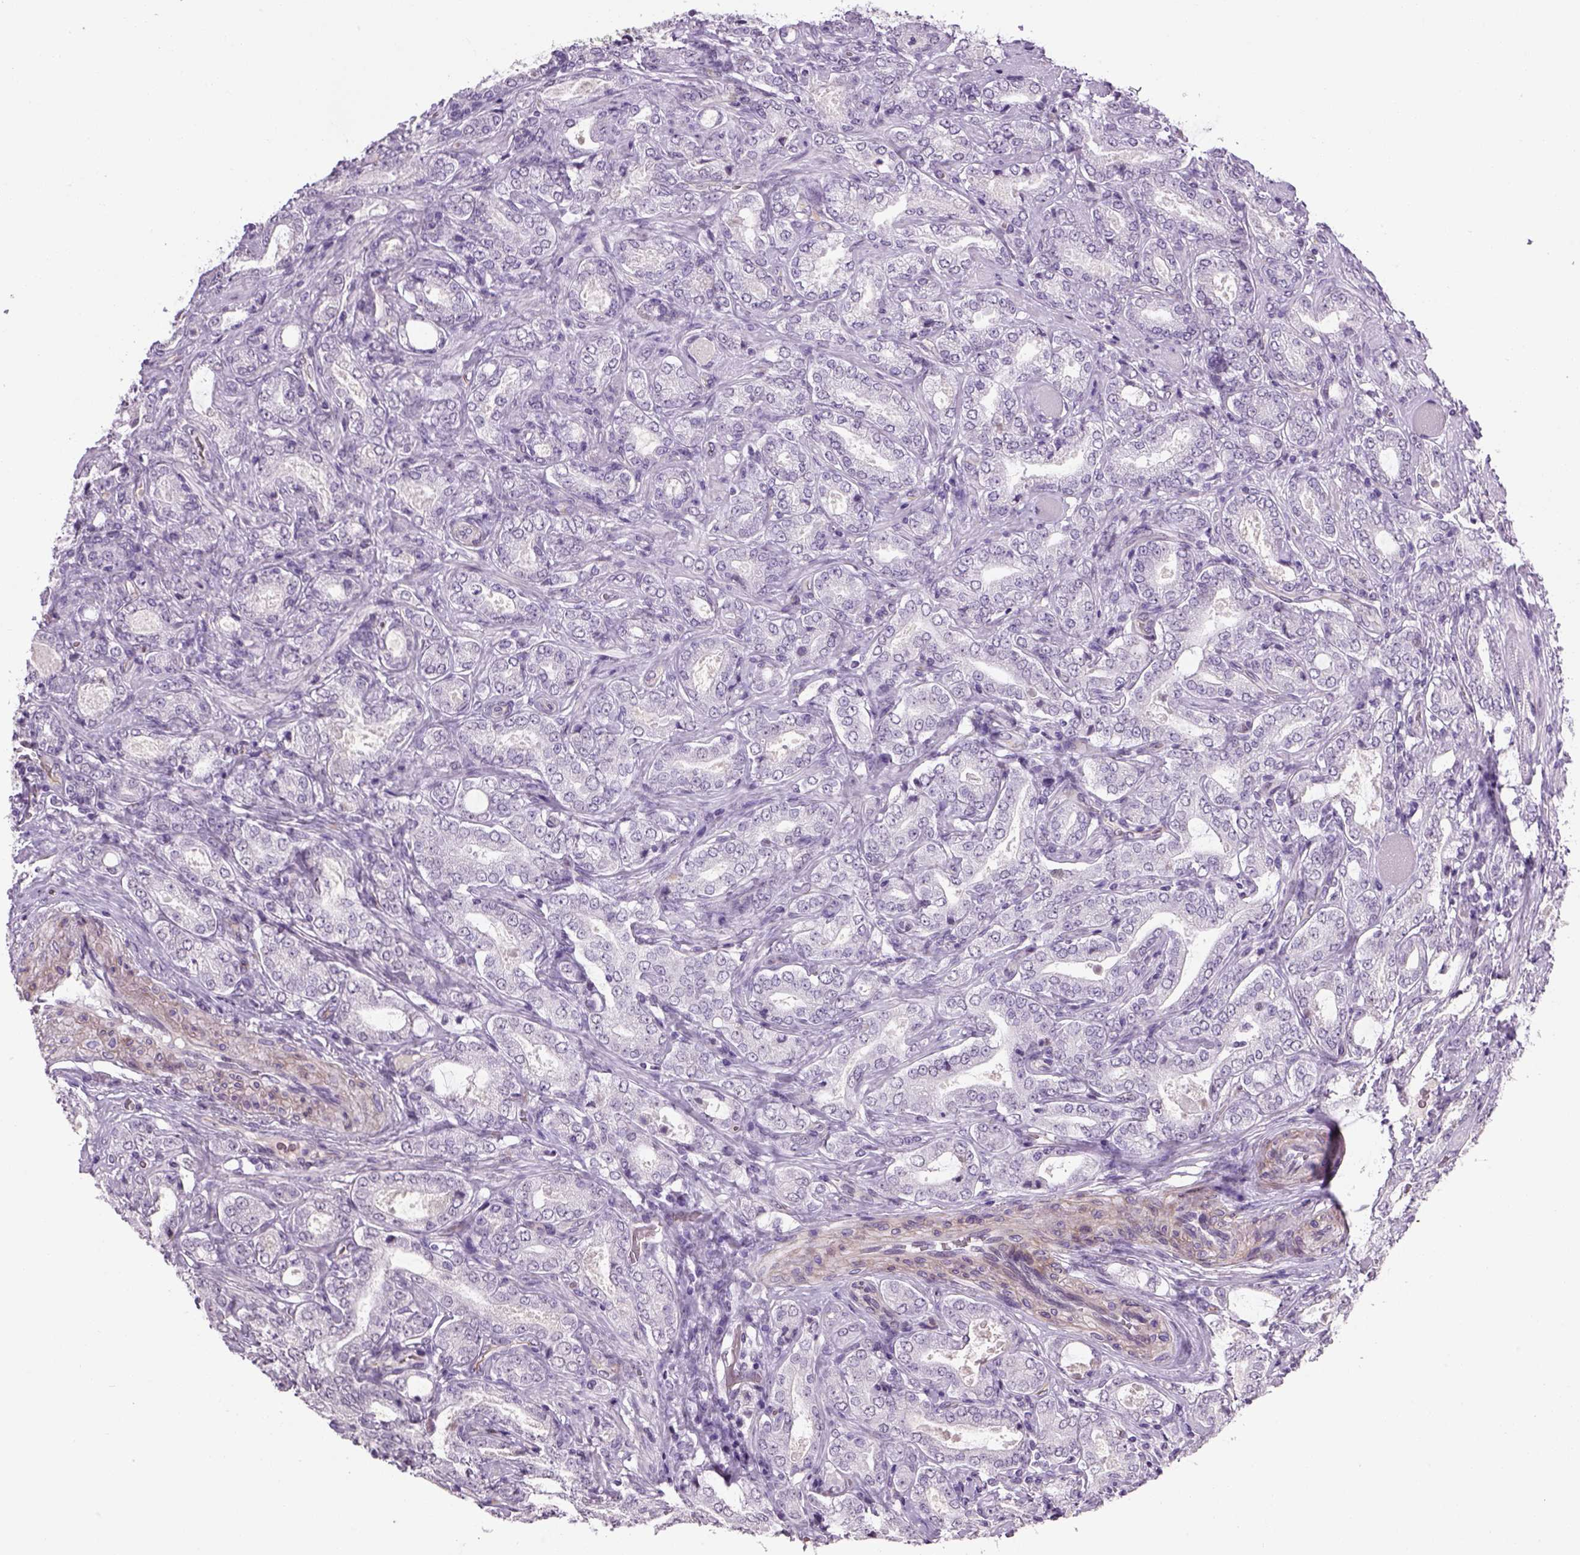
{"staining": {"intensity": "negative", "quantity": "none", "location": "none"}, "tissue": "prostate cancer", "cell_type": "Tumor cells", "image_type": "cancer", "snomed": [{"axis": "morphology", "description": "Adenocarcinoma, NOS"}, {"axis": "topography", "description": "Prostate"}], "caption": "Immunohistochemistry image of neoplastic tissue: adenocarcinoma (prostate) stained with DAB demonstrates no significant protein expression in tumor cells.", "gene": "PRRT1", "patient": {"sex": "male", "age": 64}}